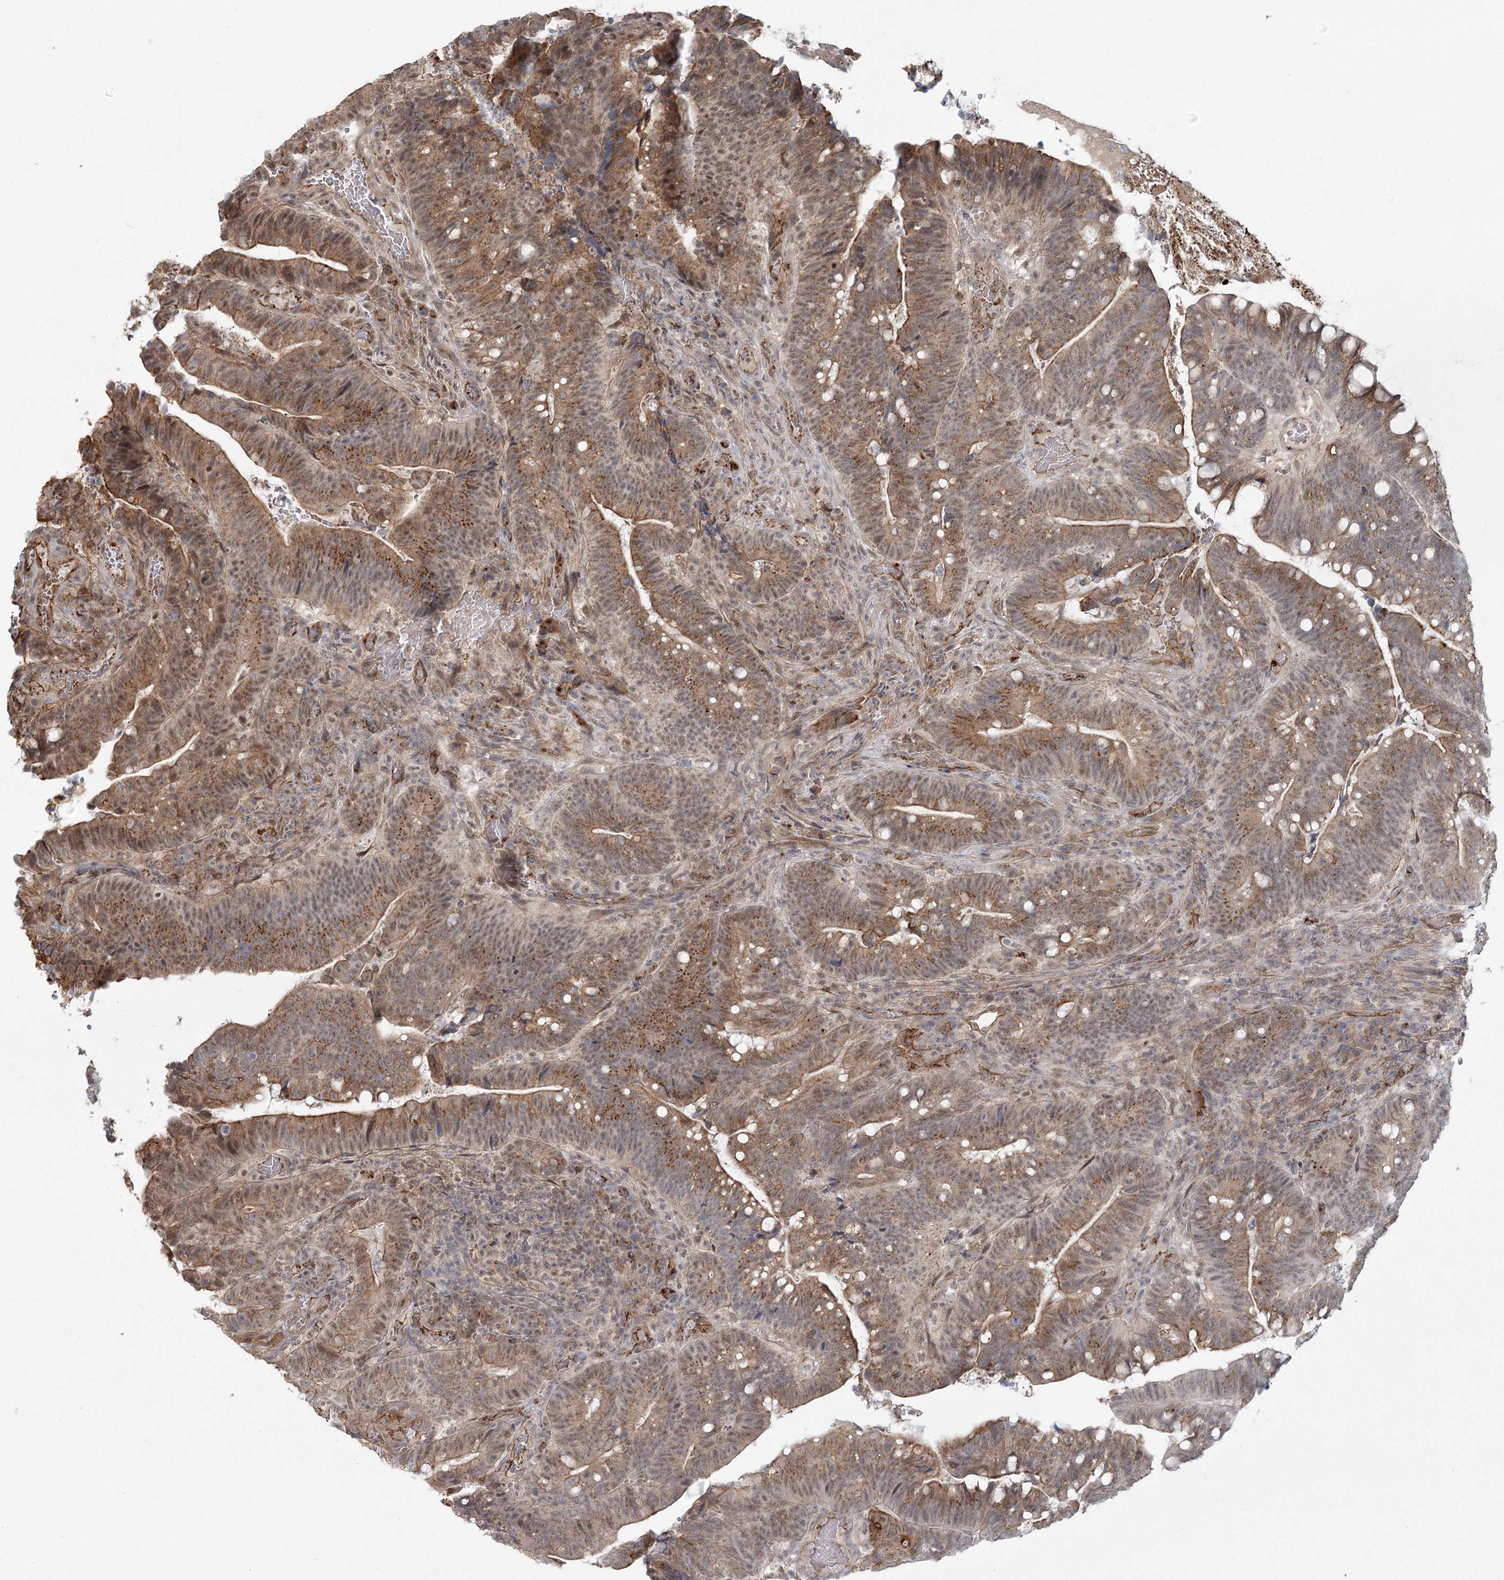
{"staining": {"intensity": "moderate", "quantity": ">75%", "location": "cytoplasmic/membranous,nuclear"}, "tissue": "colorectal cancer", "cell_type": "Tumor cells", "image_type": "cancer", "snomed": [{"axis": "morphology", "description": "Adenocarcinoma, NOS"}, {"axis": "topography", "description": "Colon"}], "caption": "Immunohistochemical staining of human colorectal cancer displays medium levels of moderate cytoplasmic/membranous and nuclear protein staining in approximately >75% of tumor cells. Using DAB (3,3'-diaminobenzidine) (brown) and hematoxylin (blue) stains, captured at high magnification using brightfield microscopy.", "gene": "KBTBD4", "patient": {"sex": "female", "age": 66}}